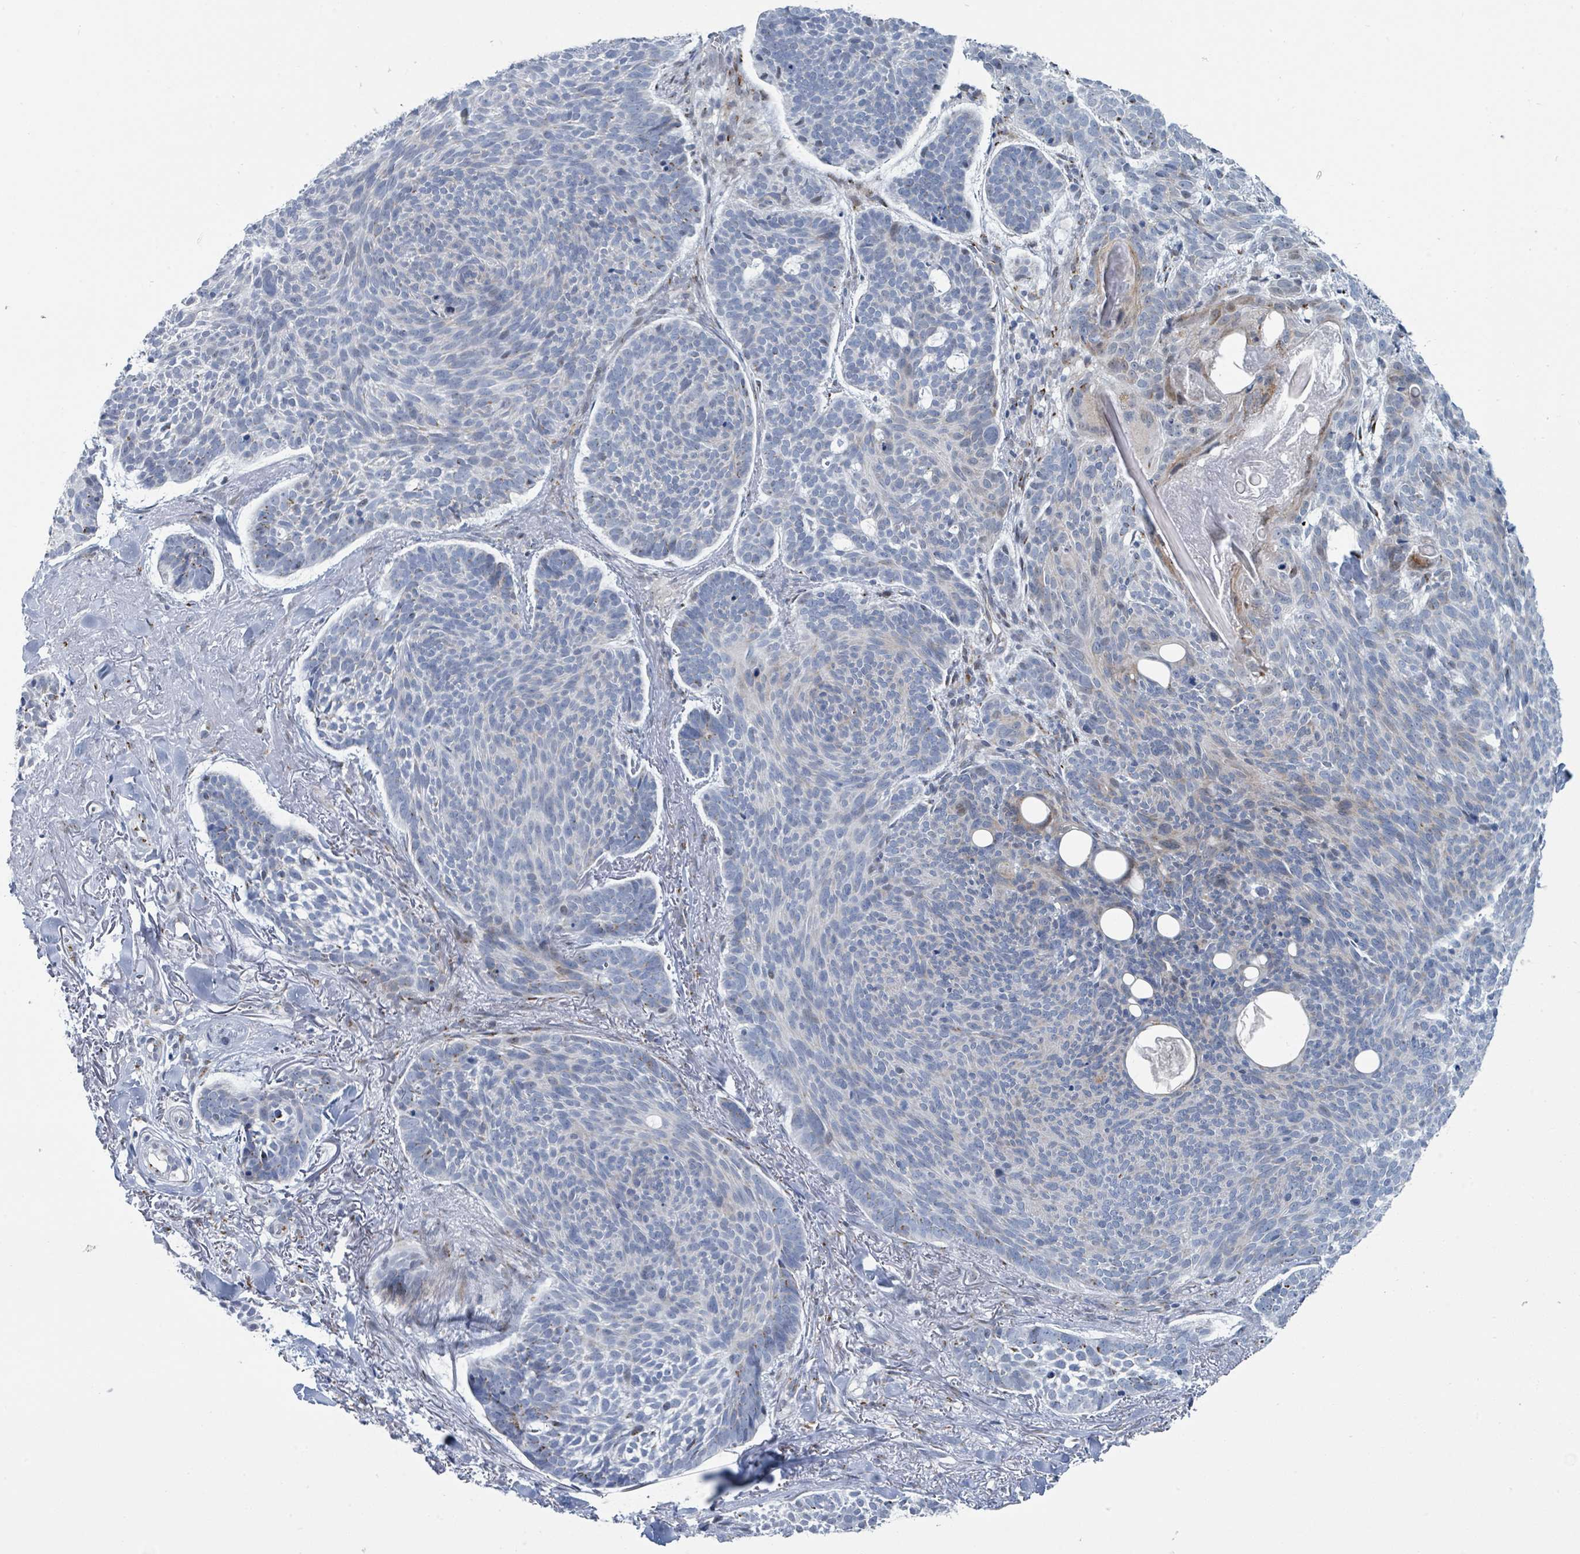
{"staining": {"intensity": "negative", "quantity": "none", "location": "none"}, "tissue": "skin cancer", "cell_type": "Tumor cells", "image_type": "cancer", "snomed": [{"axis": "morphology", "description": "Basal cell carcinoma"}, {"axis": "topography", "description": "Skin"}], "caption": "Immunohistochemistry (IHC) histopathology image of human skin cancer (basal cell carcinoma) stained for a protein (brown), which shows no staining in tumor cells.", "gene": "DCAF5", "patient": {"sex": "male", "age": 70}}